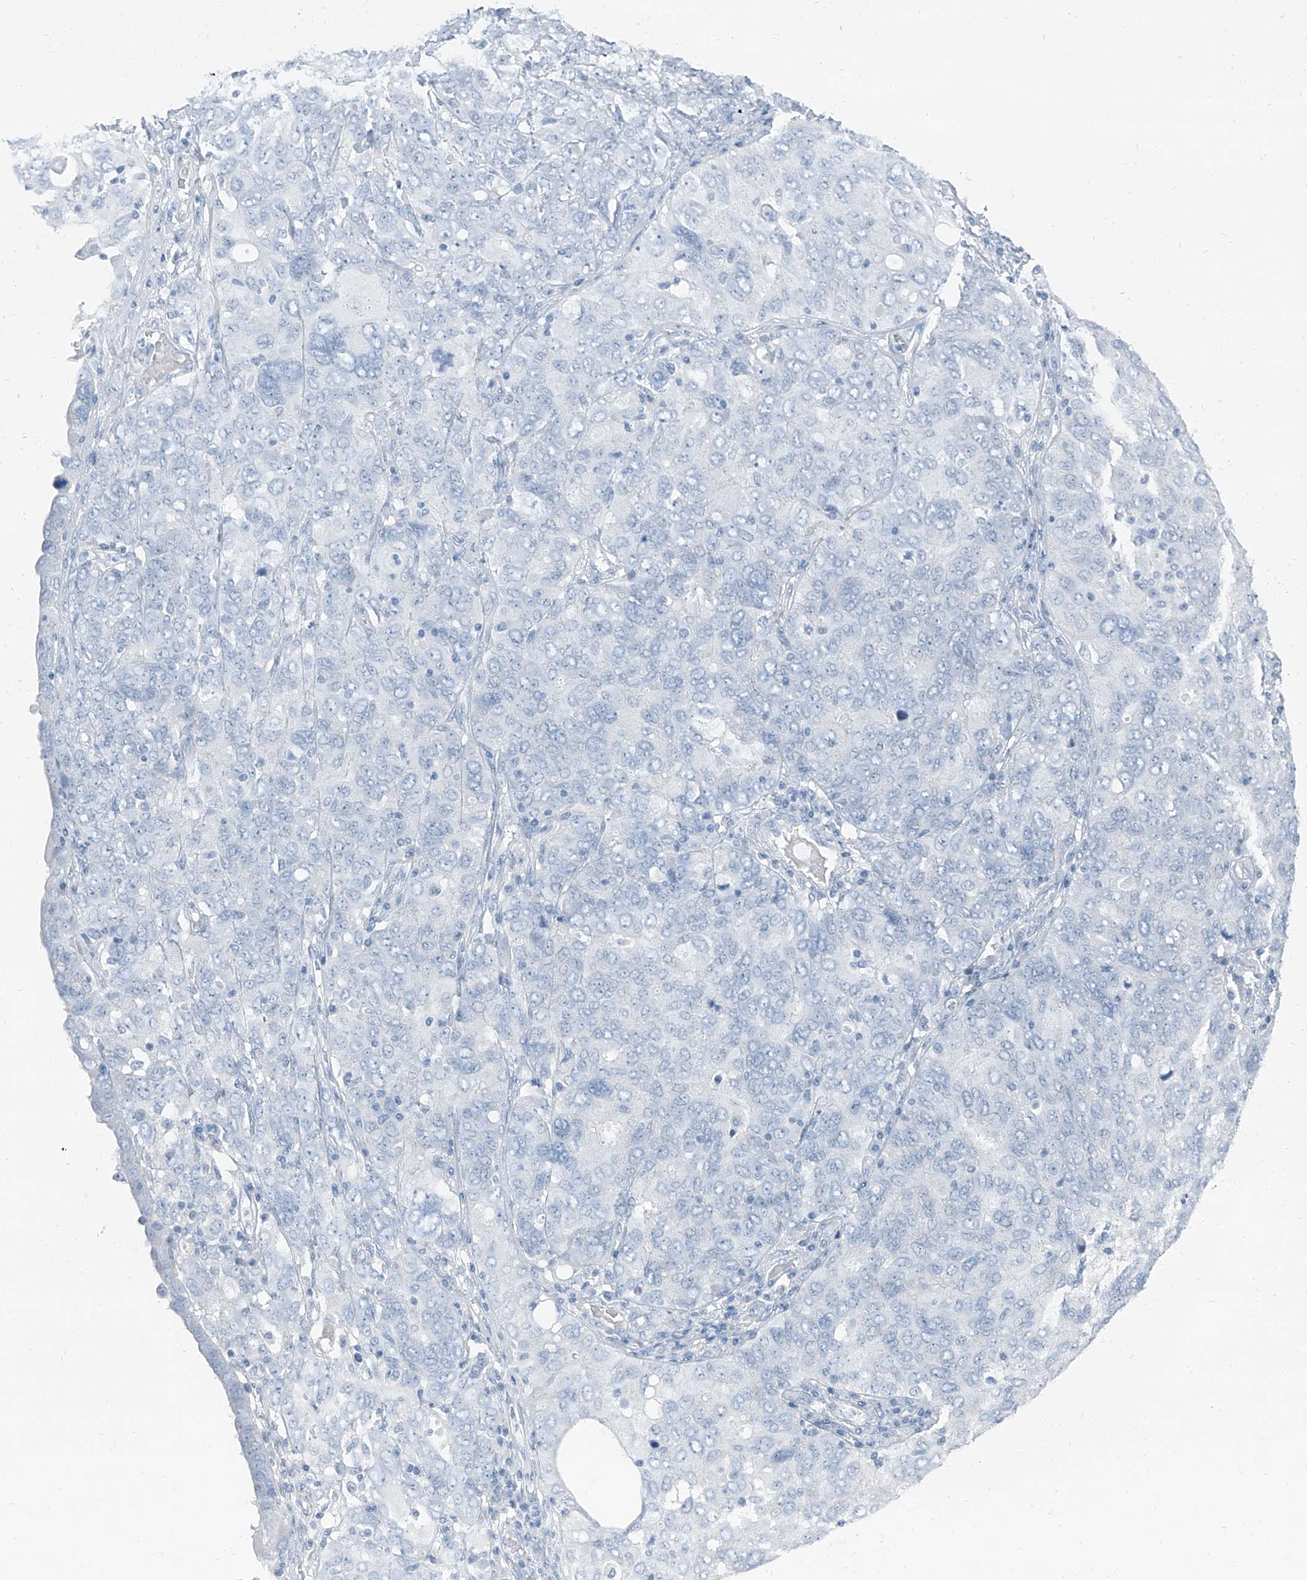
{"staining": {"intensity": "negative", "quantity": "none", "location": "none"}, "tissue": "ovarian cancer", "cell_type": "Tumor cells", "image_type": "cancer", "snomed": [{"axis": "morphology", "description": "Carcinoma, endometroid"}, {"axis": "topography", "description": "Ovary"}], "caption": "A high-resolution micrograph shows IHC staining of endometroid carcinoma (ovarian), which demonstrates no significant staining in tumor cells. (Immunohistochemistry, brightfield microscopy, high magnification).", "gene": "RGN", "patient": {"sex": "female", "age": 62}}